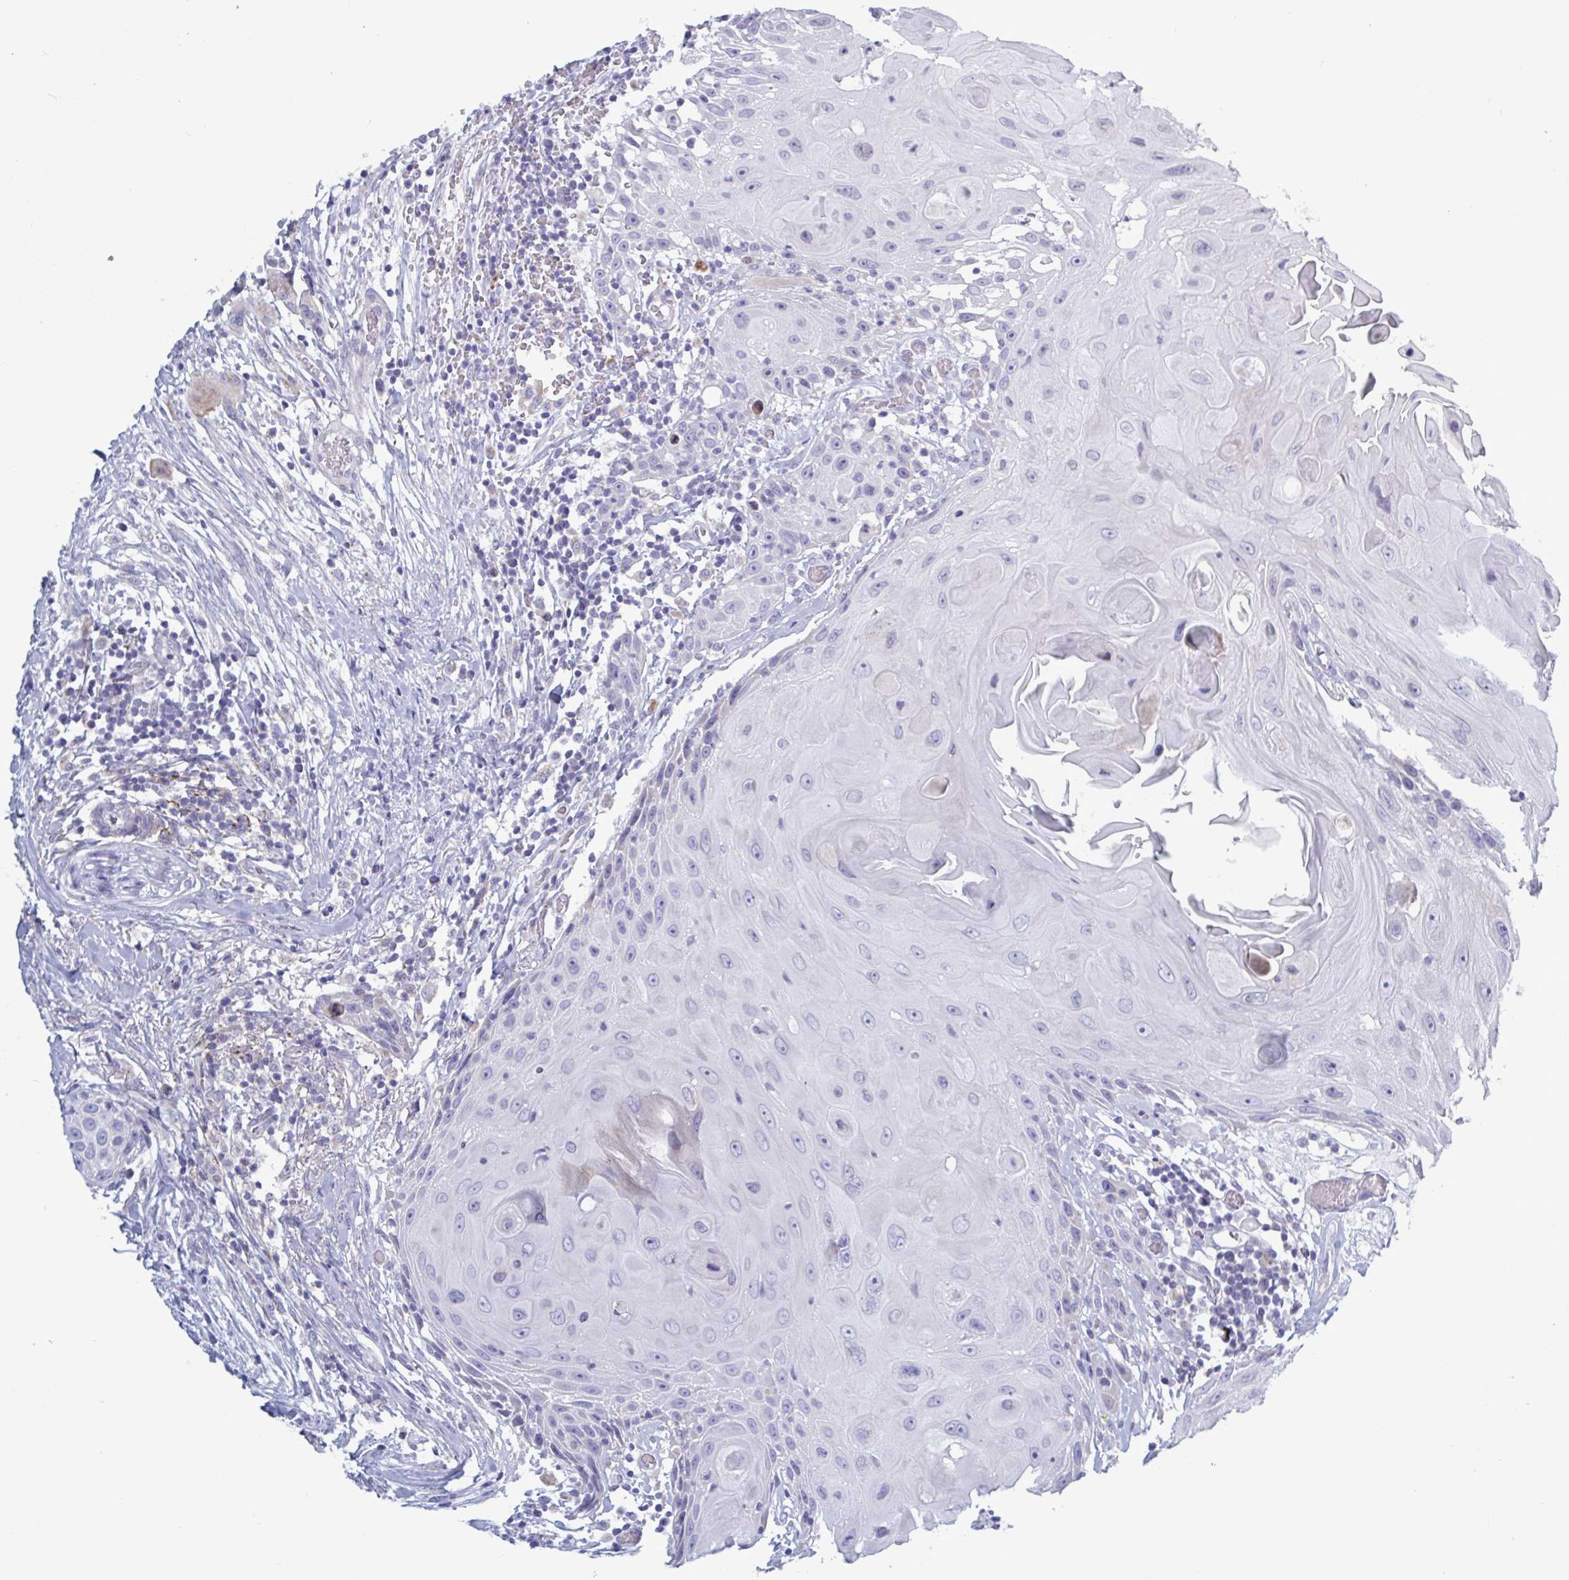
{"staining": {"intensity": "negative", "quantity": "none", "location": "none"}, "tissue": "head and neck cancer", "cell_type": "Tumor cells", "image_type": "cancer", "snomed": [{"axis": "morphology", "description": "Squamous cell carcinoma, NOS"}, {"axis": "topography", "description": "Oral tissue"}, {"axis": "topography", "description": "Head-Neck"}], "caption": "Squamous cell carcinoma (head and neck) was stained to show a protein in brown. There is no significant staining in tumor cells.", "gene": "ATG9A", "patient": {"sex": "male", "age": 49}}